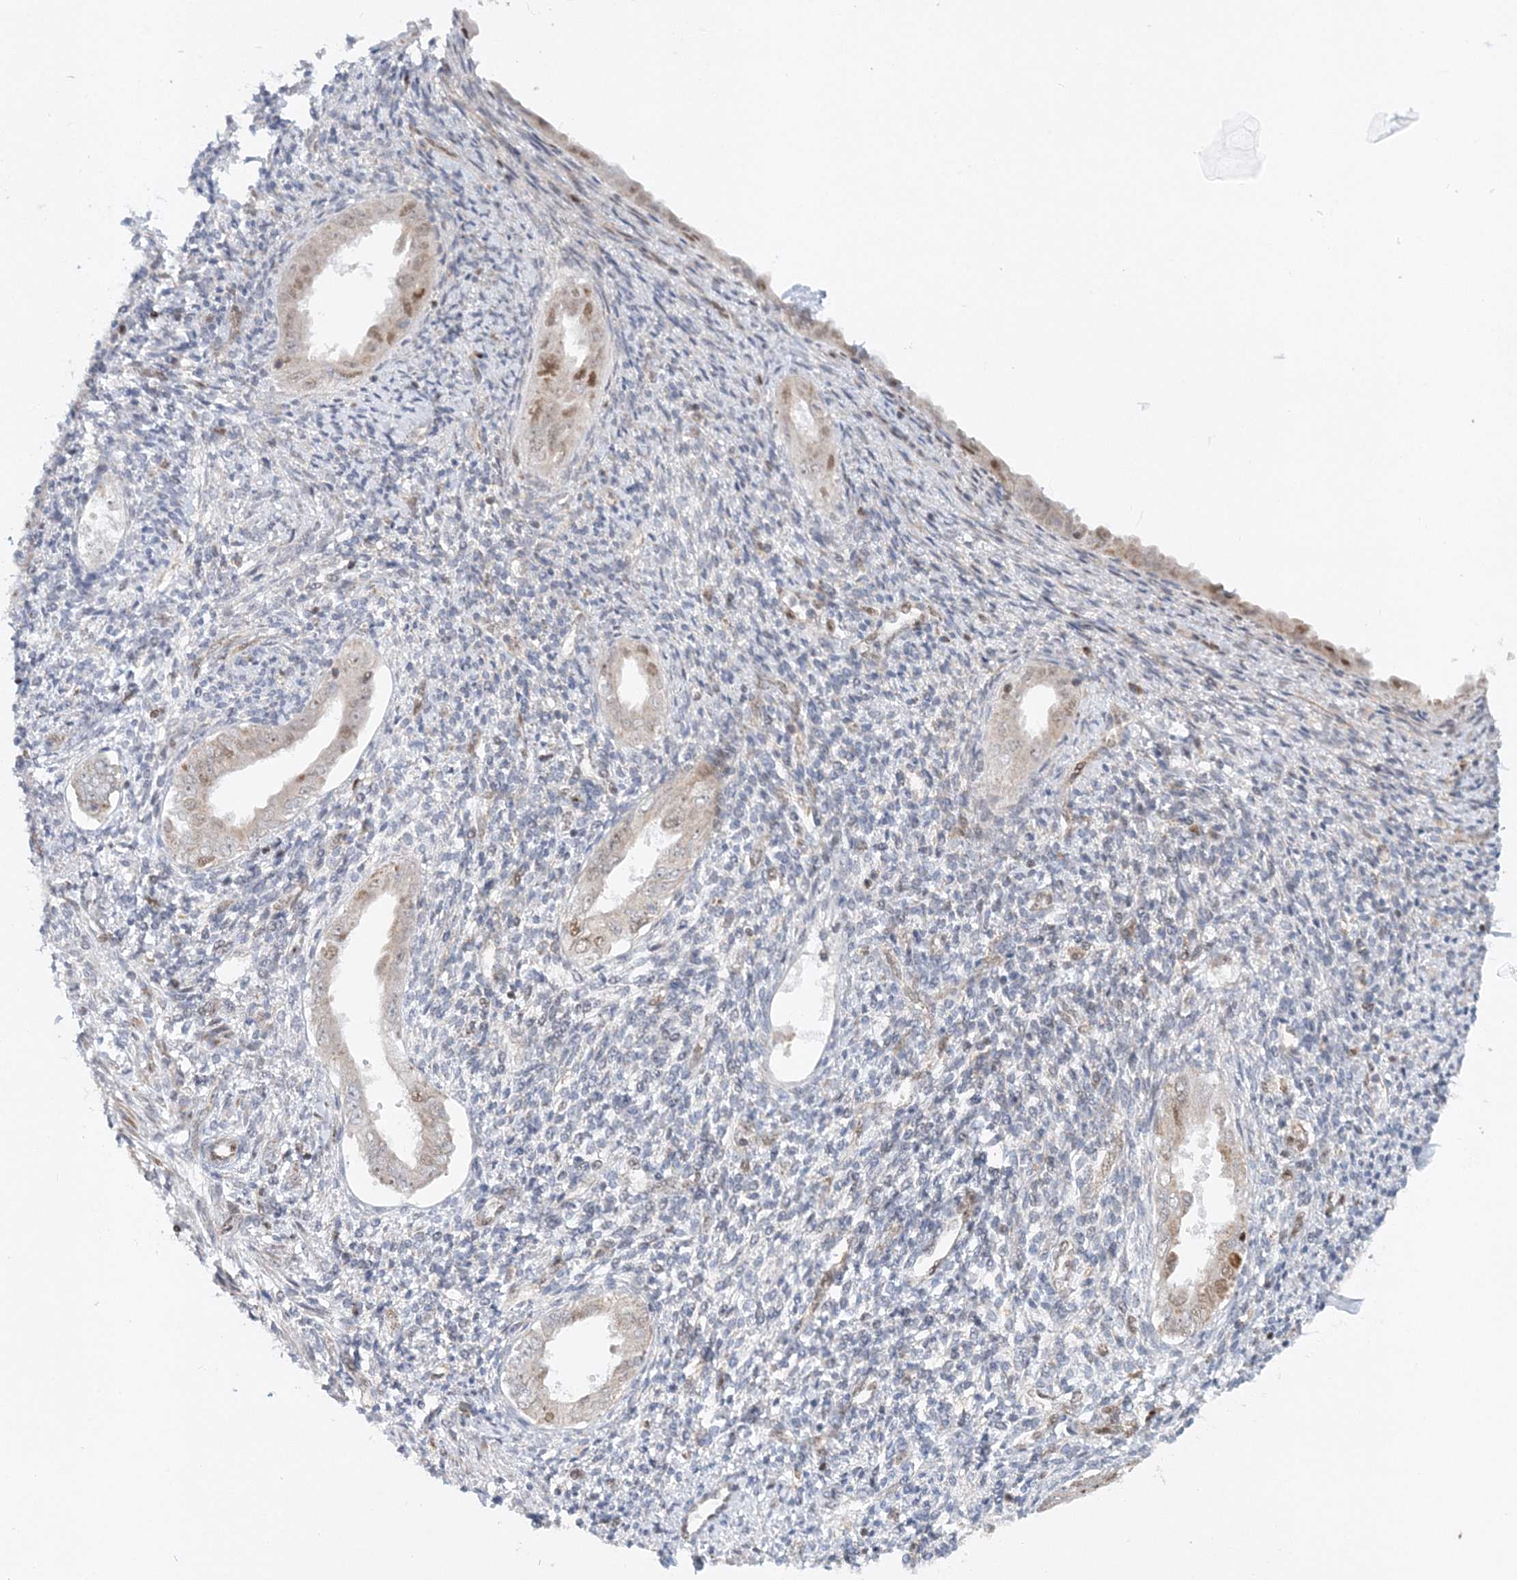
{"staining": {"intensity": "negative", "quantity": "none", "location": "none"}, "tissue": "endometrium", "cell_type": "Cells in endometrial stroma", "image_type": "normal", "snomed": [{"axis": "morphology", "description": "Normal tissue, NOS"}, {"axis": "topography", "description": "Endometrium"}], "caption": "IHC image of normal endometrium: human endometrium stained with DAB (3,3'-diaminobenzidine) exhibits no significant protein expression in cells in endometrial stroma.", "gene": "RAB11FIP2", "patient": {"sex": "female", "age": 66}}